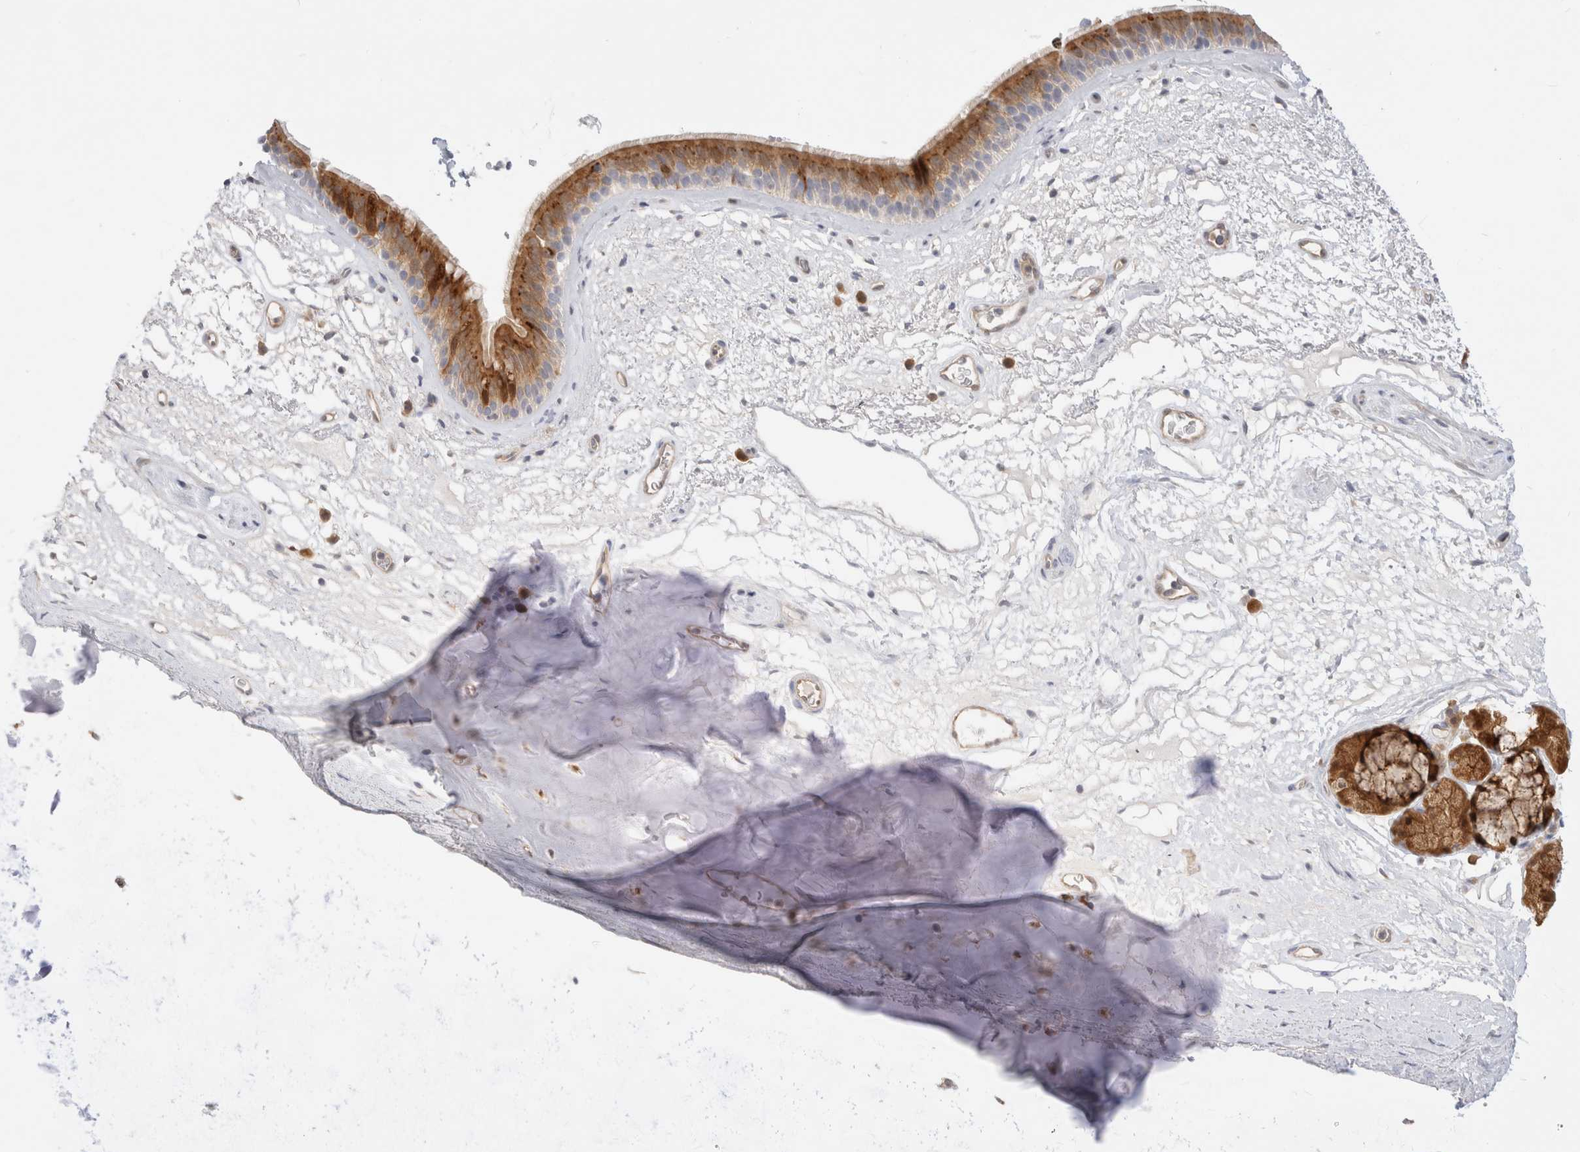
{"staining": {"intensity": "moderate", "quantity": "25%-75%", "location": "cytoplasmic/membranous"}, "tissue": "bronchus", "cell_type": "Respiratory epithelial cells", "image_type": "normal", "snomed": [{"axis": "morphology", "description": "Normal tissue, NOS"}, {"axis": "topography", "description": "Cartilage tissue"}], "caption": "Unremarkable bronchus was stained to show a protein in brown. There is medium levels of moderate cytoplasmic/membranous expression in approximately 25%-75% of respiratory epithelial cells.", "gene": "EFCAB13", "patient": {"sex": "female", "age": 63}}